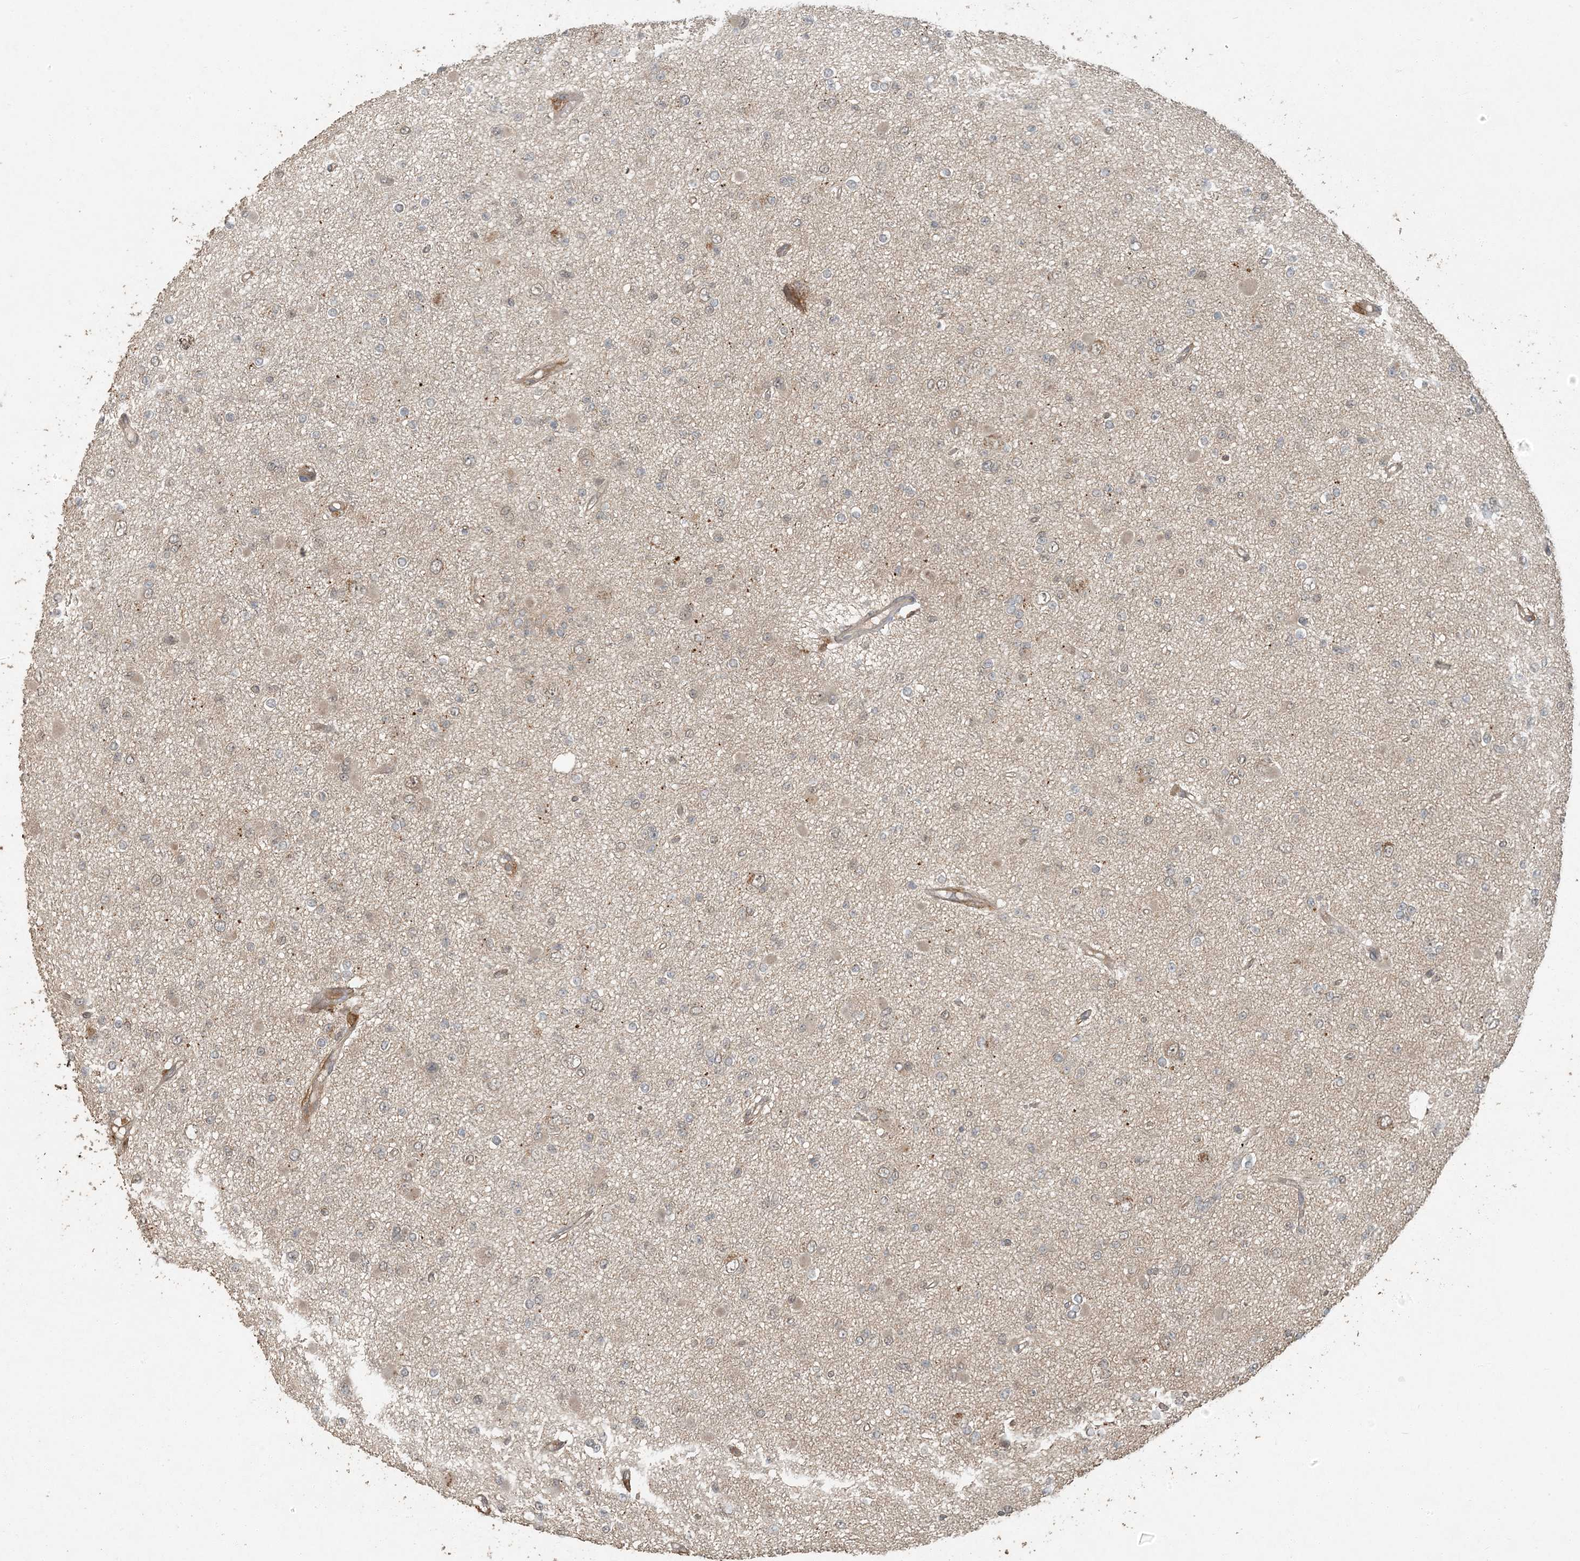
{"staining": {"intensity": "weak", "quantity": "<25%", "location": "cytoplasmic/membranous"}, "tissue": "glioma", "cell_type": "Tumor cells", "image_type": "cancer", "snomed": [{"axis": "morphology", "description": "Glioma, malignant, Low grade"}, {"axis": "topography", "description": "Brain"}], "caption": "Tumor cells show no significant expression in glioma.", "gene": "AK9", "patient": {"sex": "female", "age": 22}}